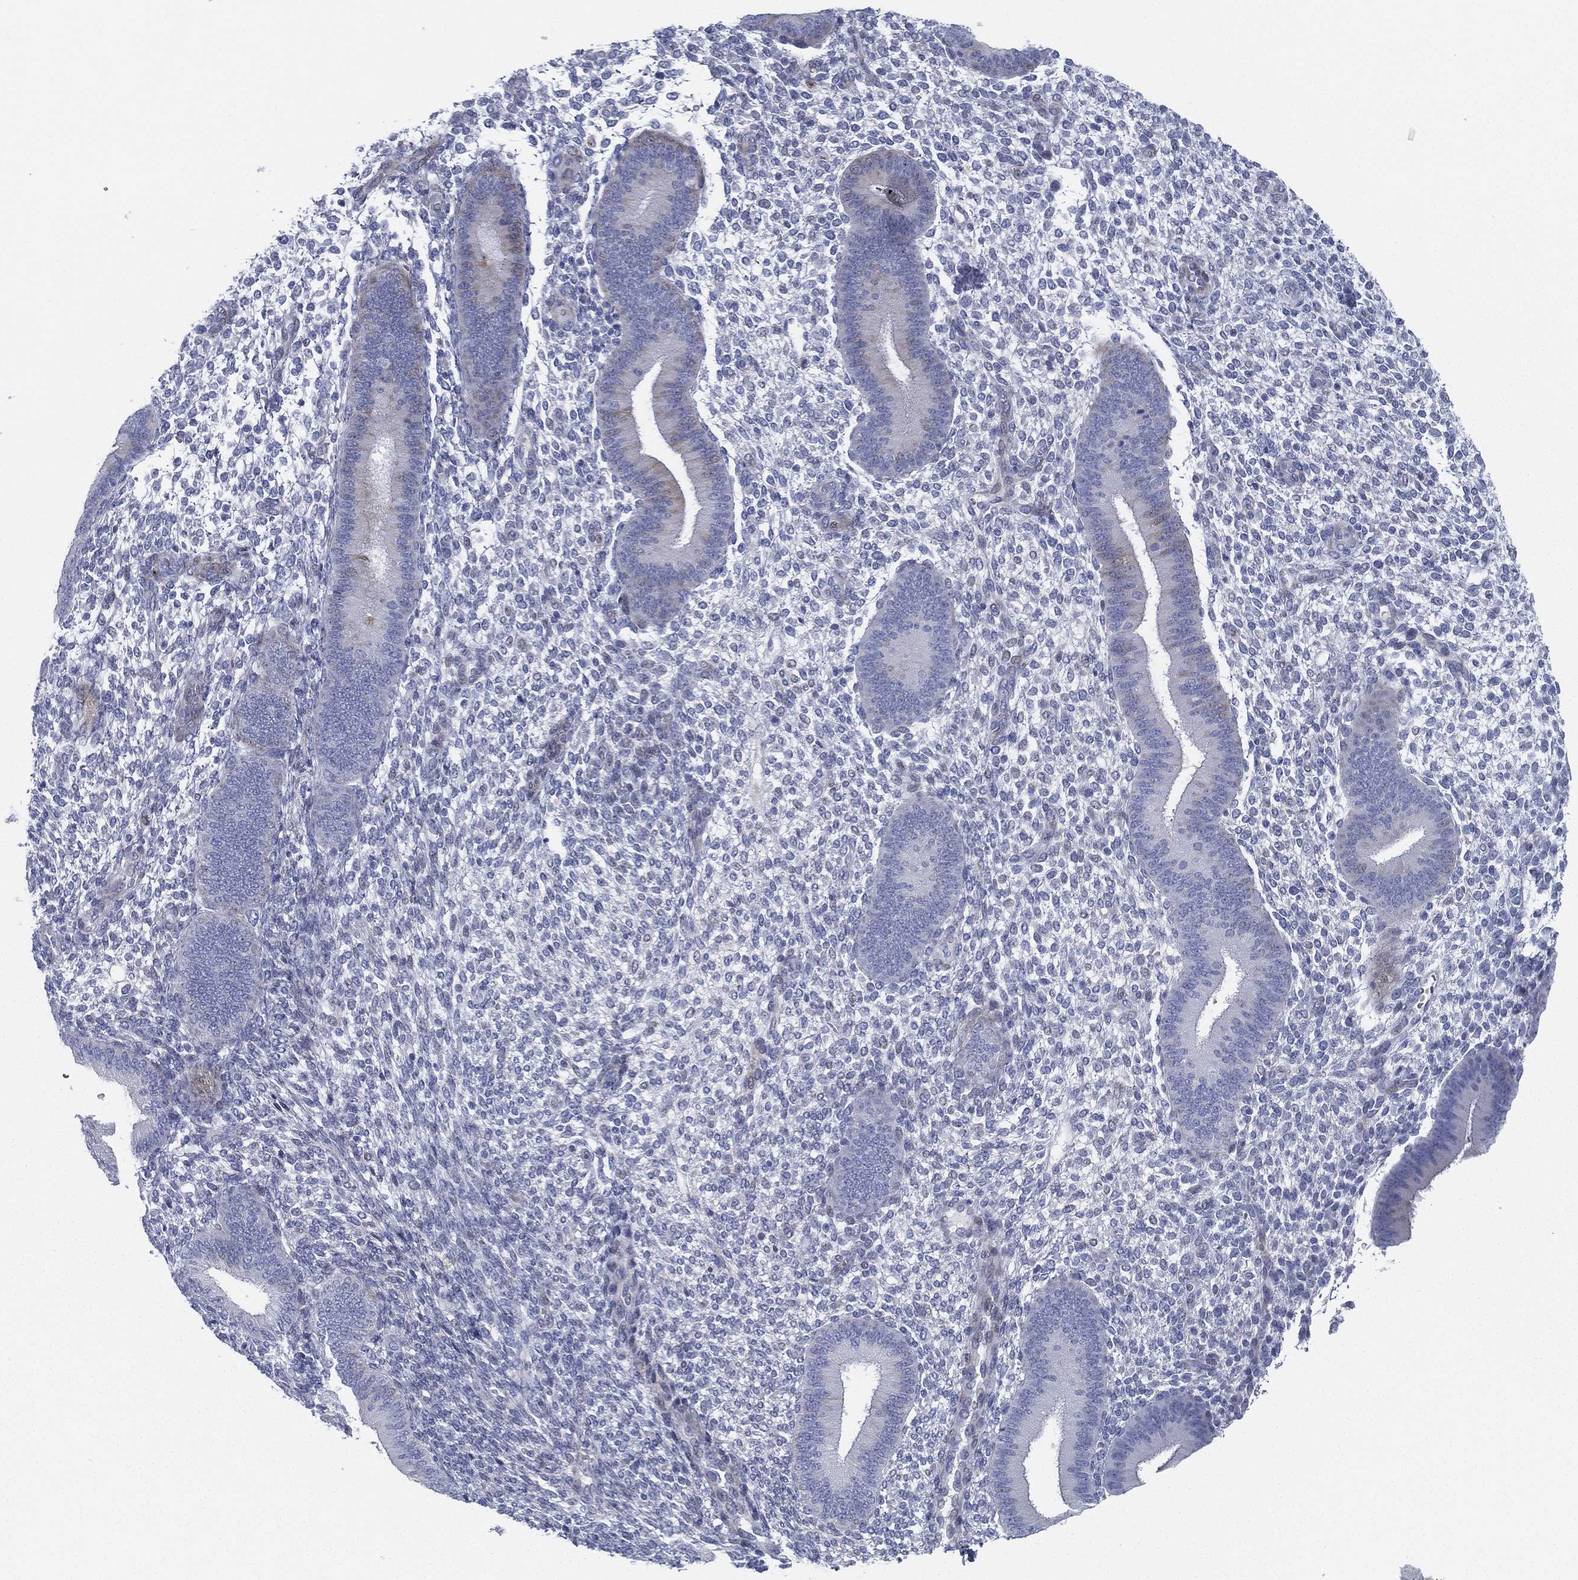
{"staining": {"intensity": "negative", "quantity": "none", "location": "none"}, "tissue": "endometrium", "cell_type": "Cells in endometrial stroma", "image_type": "normal", "snomed": [{"axis": "morphology", "description": "Normal tissue, NOS"}, {"axis": "topography", "description": "Endometrium"}], "caption": "Endometrium was stained to show a protein in brown. There is no significant positivity in cells in endometrial stroma. Brightfield microscopy of immunohistochemistry (IHC) stained with DAB (3,3'-diaminobenzidine) (brown) and hematoxylin (blue), captured at high magnification.", "gene": "SPPL2C", "patient": {"sex": "female", "age": 39}}